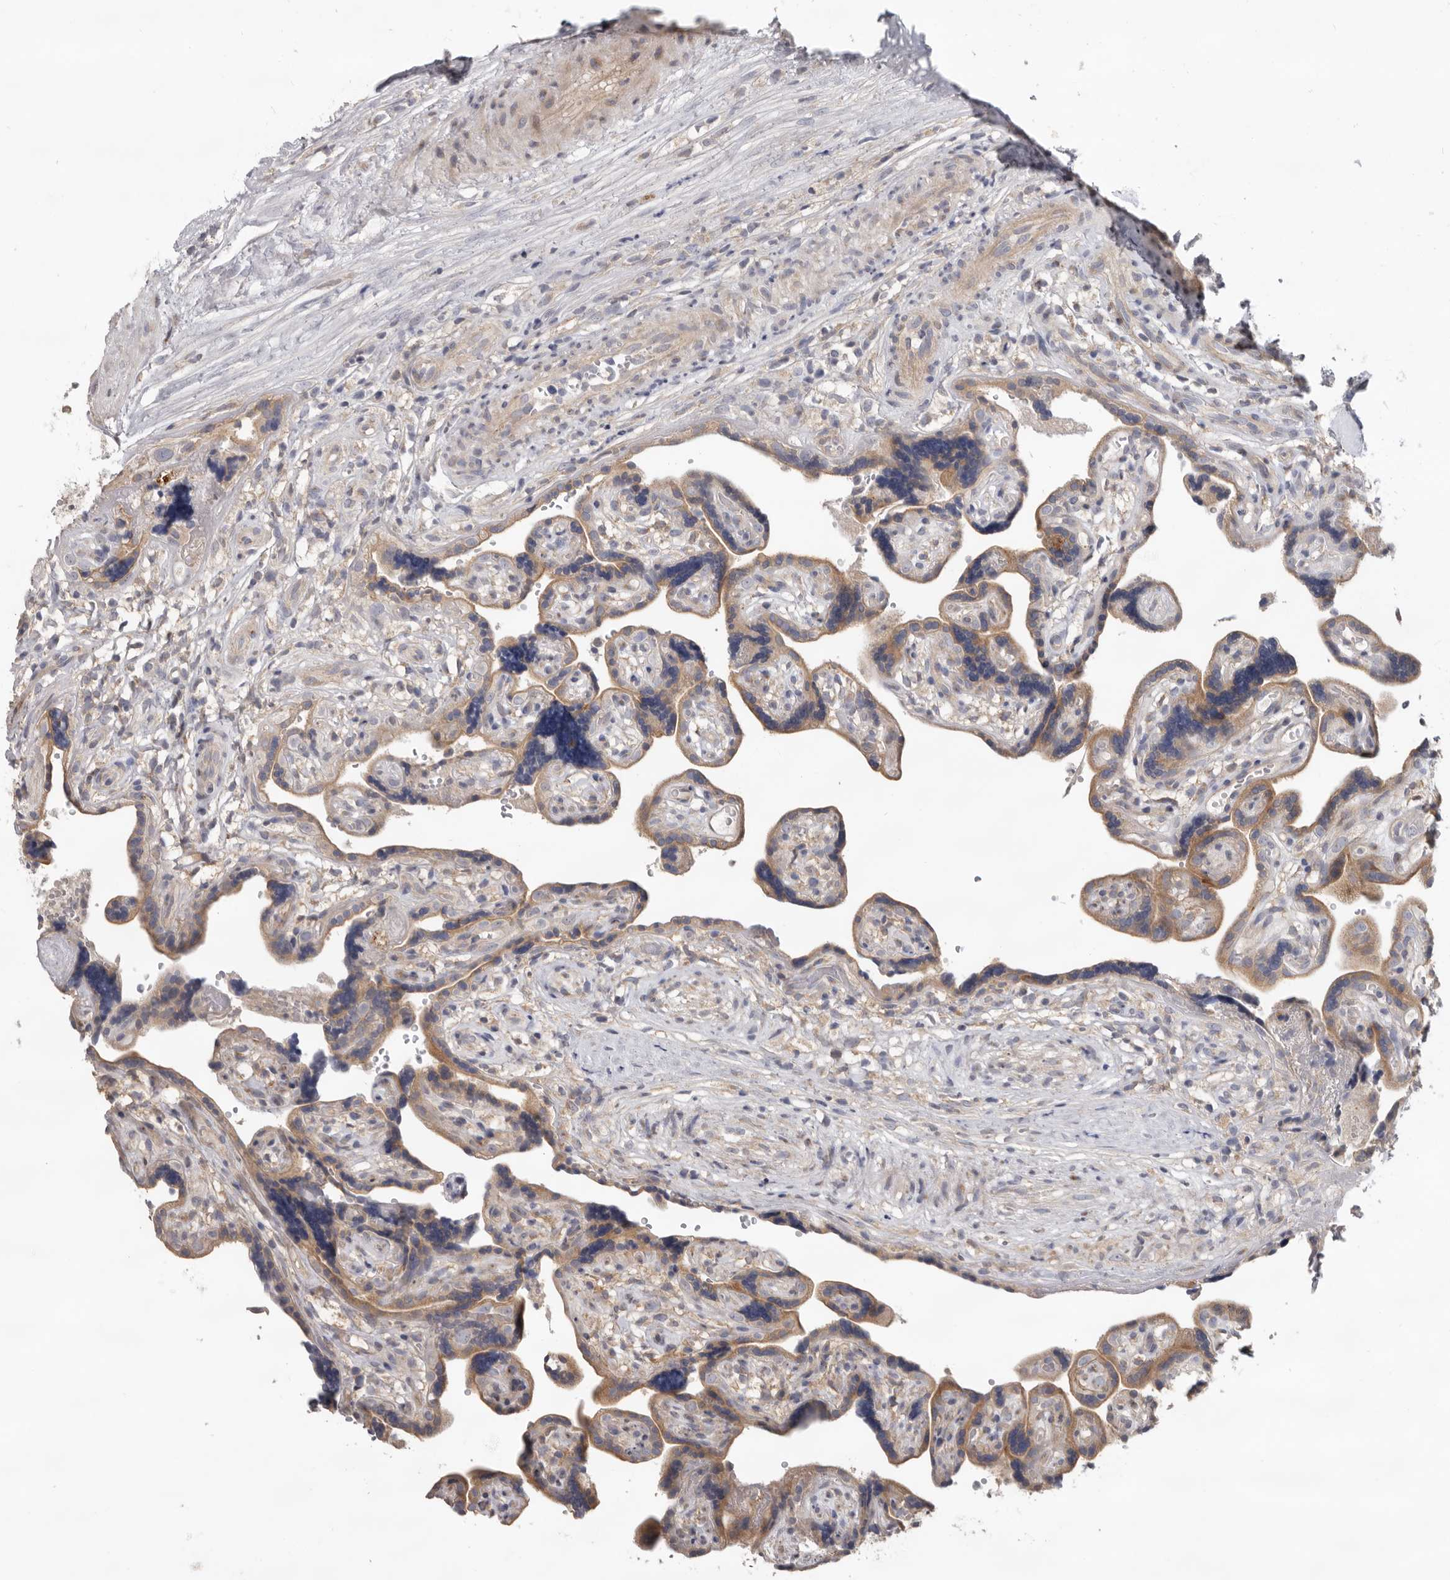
{"staining": {"intensity": "moderate", "quantity": ">75%", "location": "cytoplasmic/membranous"}, "tissue": "placenta", "cell_type": "Decidual cells", "image_type": "normal", "snomed": [{"axis": "morphology", "description": "Normal tissue, NOS"}, {"axis": "topography", "description": "Placenta"}], "caption": "IHC (DAB) staining of normal placenta exhibits moderate cytoplasmic/membranous protein positivity in about >75% of decidual cells. (Stains: DAB (3,3'-diaminobenzidine) in brown, nuclei in blue, Microscopy: brightfield microscopy at high magnification).", "gene": "HINT3", "patient": {"sex": "female", "age": 30}}